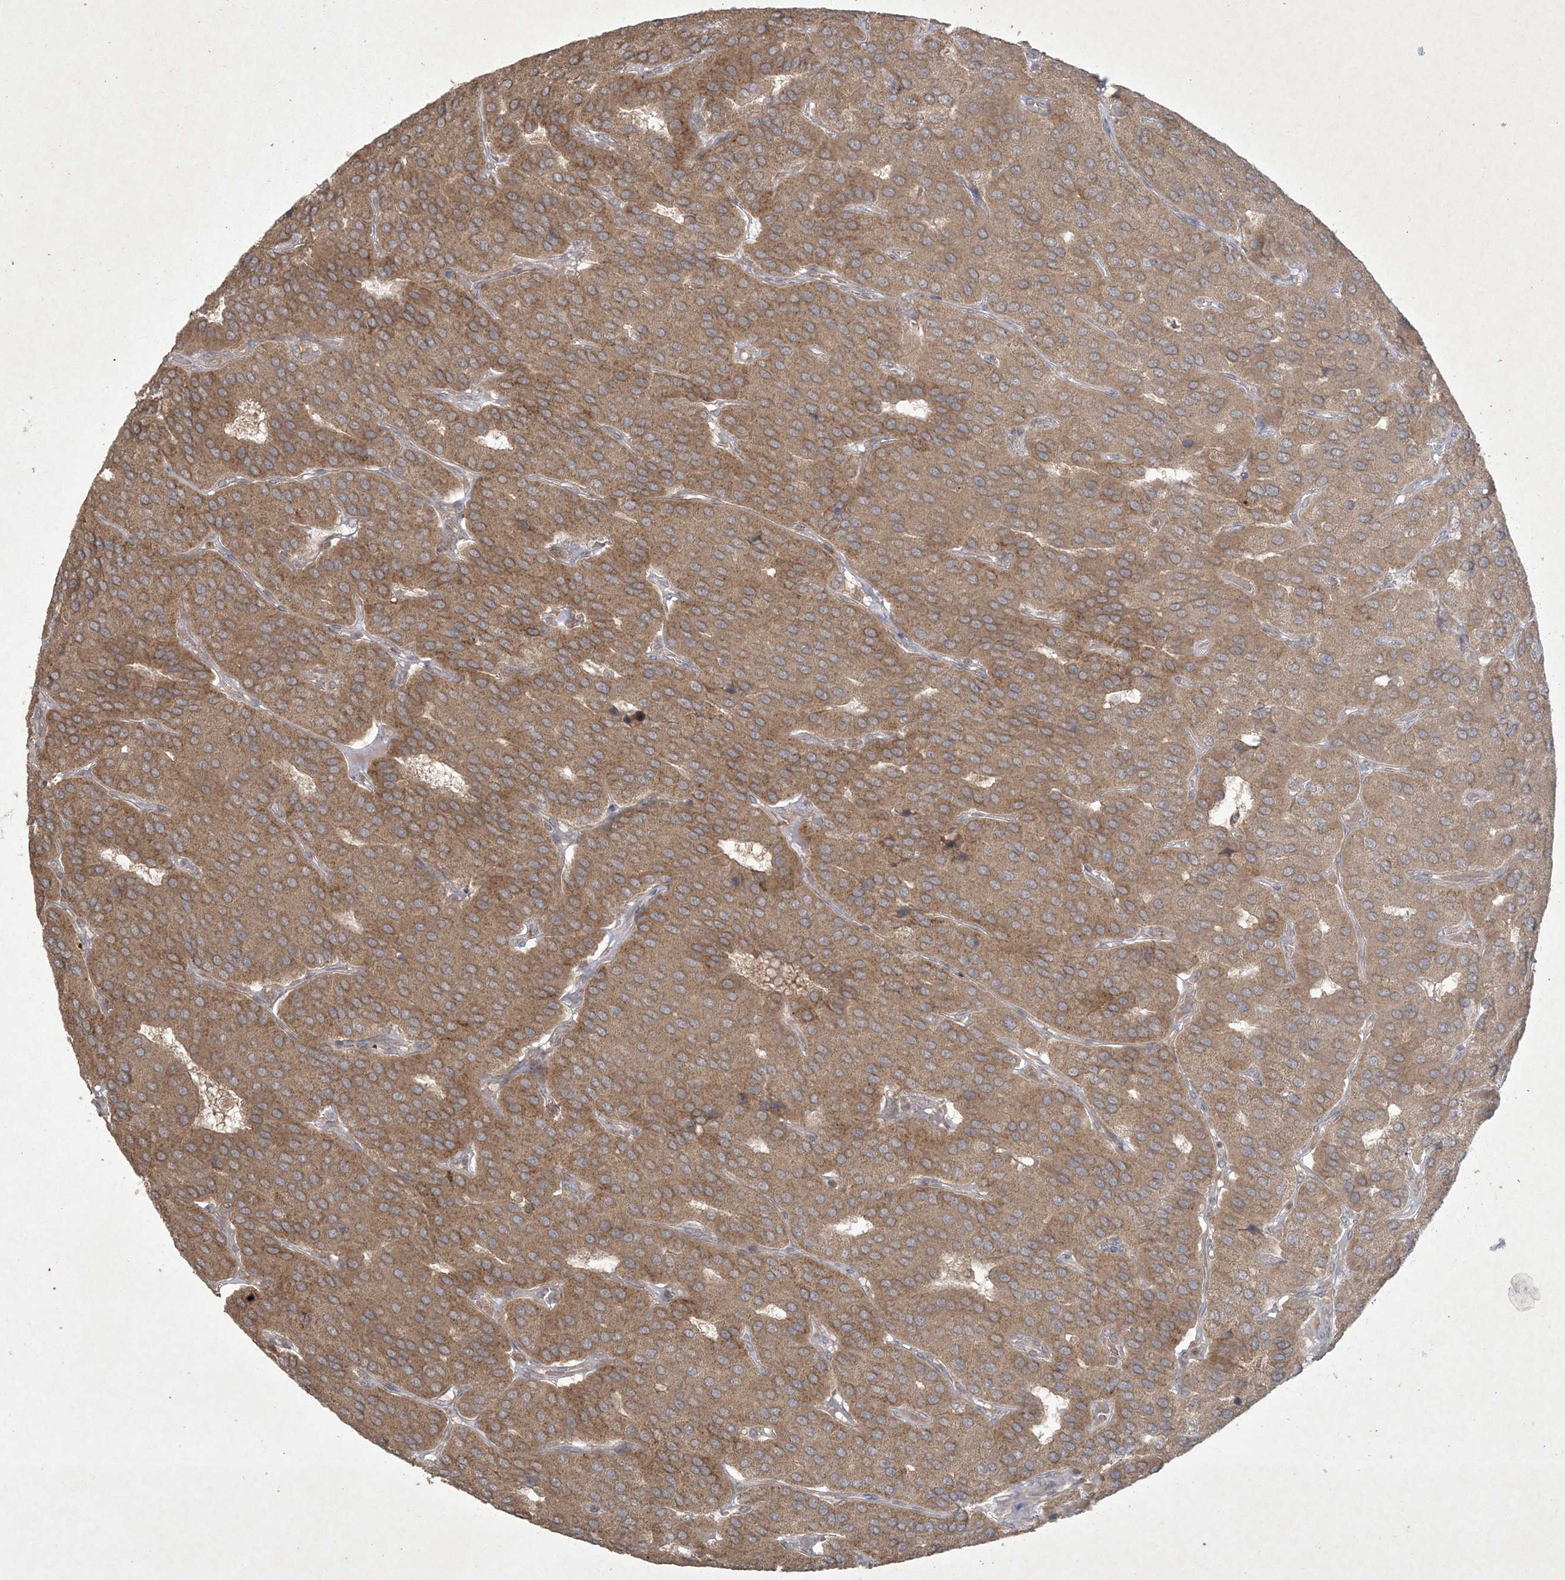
{"staining": {"intensity": "moderate", "quantity": ">75%", "location": "cytoplasmic/membranous"}, "tissue": "parathyroid gland", "cell_type": "Glandular cells", "image_type": "normal", "snomed": [{"axis": "morphology", "description": "Normal tissue, NOS"}, {"axis": "morphology", "description": "Adenoma, NOS"}, {"axis": "topography", "description": "Parathyroid gland"}], "caption": "This is a micrograph of immunohistochemistry staining of benign parathyroid gland, which shows moderate staining in the cytoplasmic/membranous of glandular cells.", "gene": "NRBP2", "patient": {"sex": "female", "age": 86}}